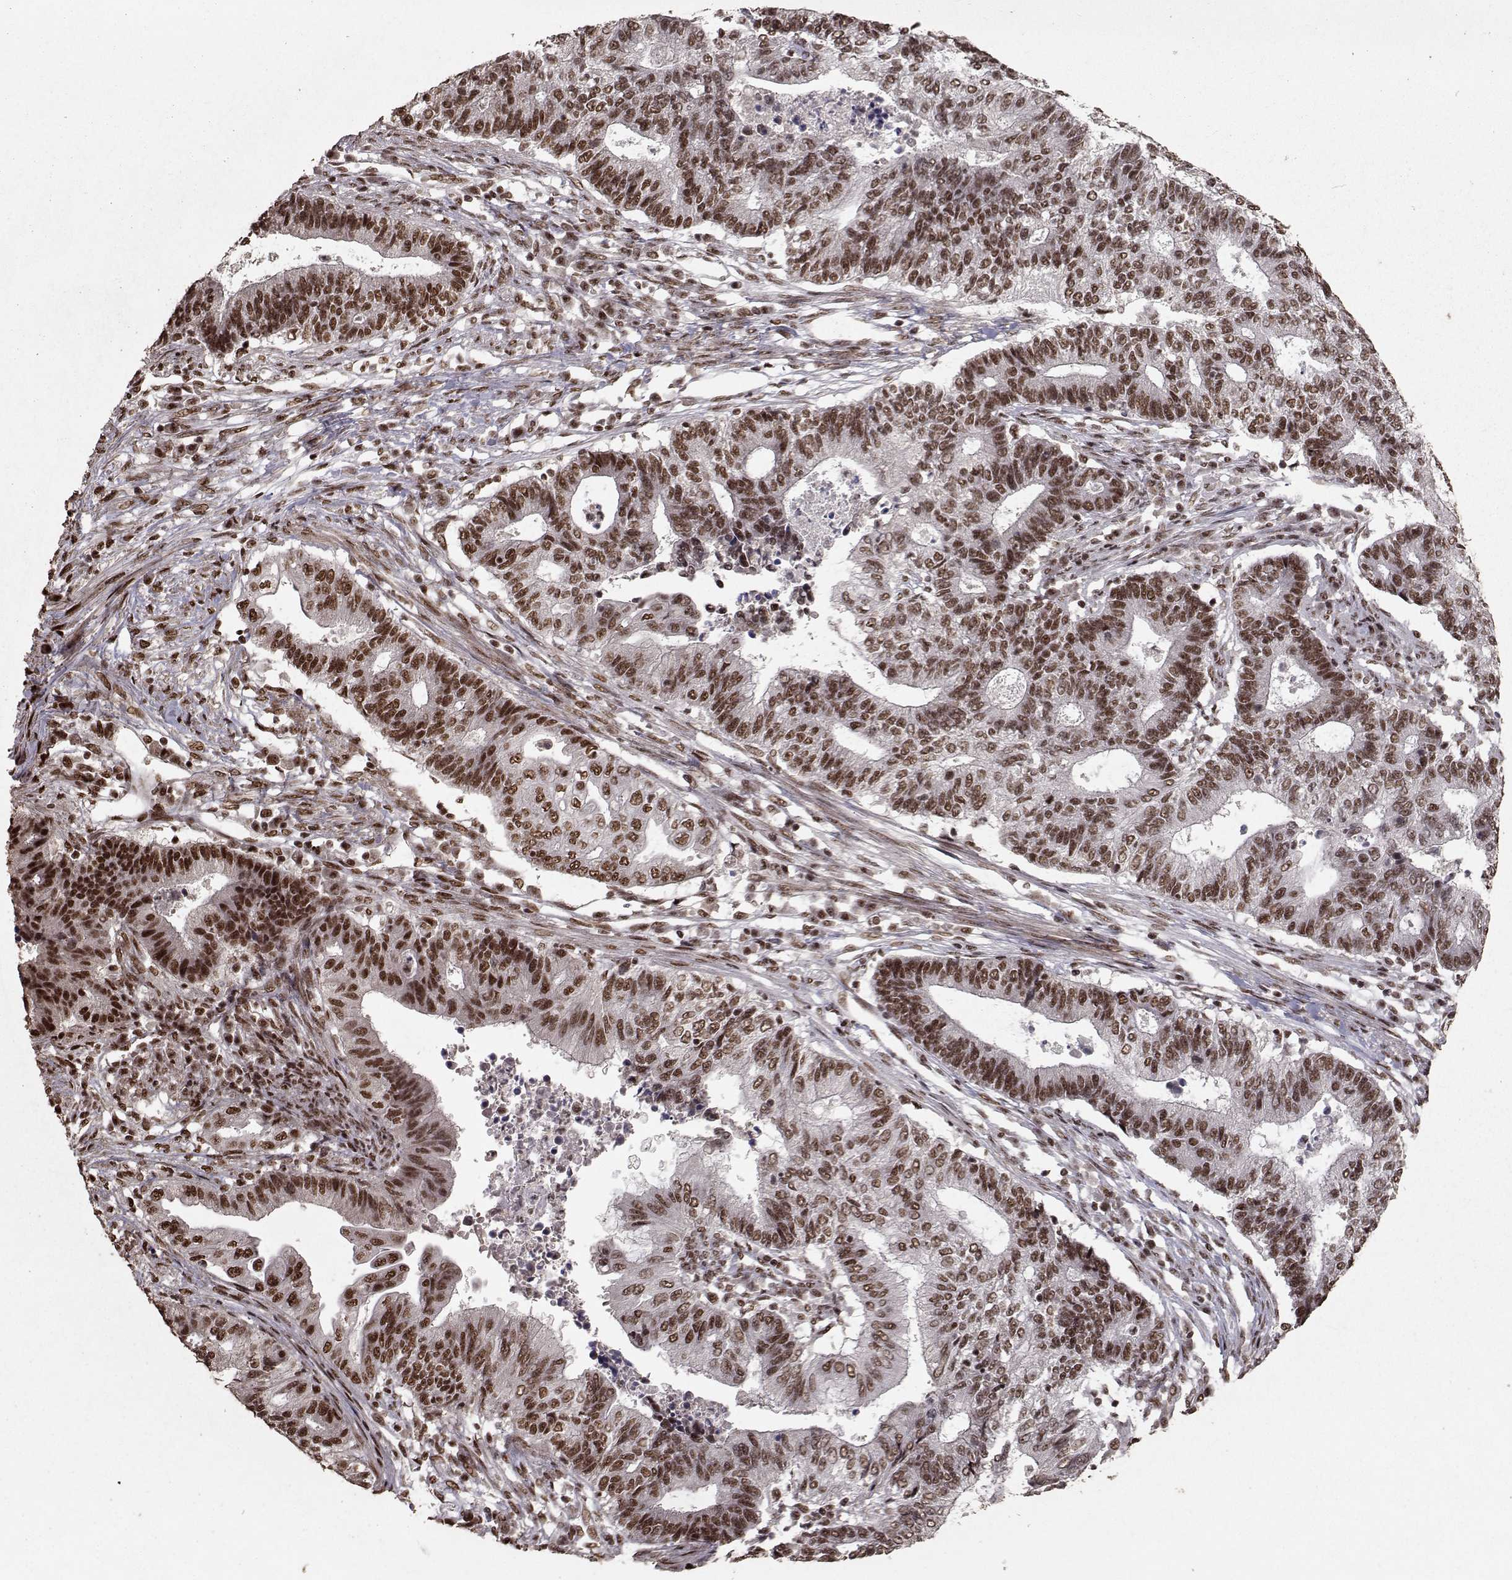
{"staining": {"intensity": "strong", "quantity": "25%-75%", "location": "nuclear"}, "tissue": "endometrial cancer", "cell_type": "Tumor cells", "image_type": "cancer", "snomed": [{"axis": "morphology", "description": "Adenocarcinoma, NOS"}, {"axis": "topography", "description": "Uterus"}, {"axis": "topography", "description": "Endometrium"}], "caption": "Tumor cells show strong nuclear positivity in about 25%-75% of cells in endometrial cancer.", "gene": "SF1", "patient": {"sex": "female", "age": 54}}